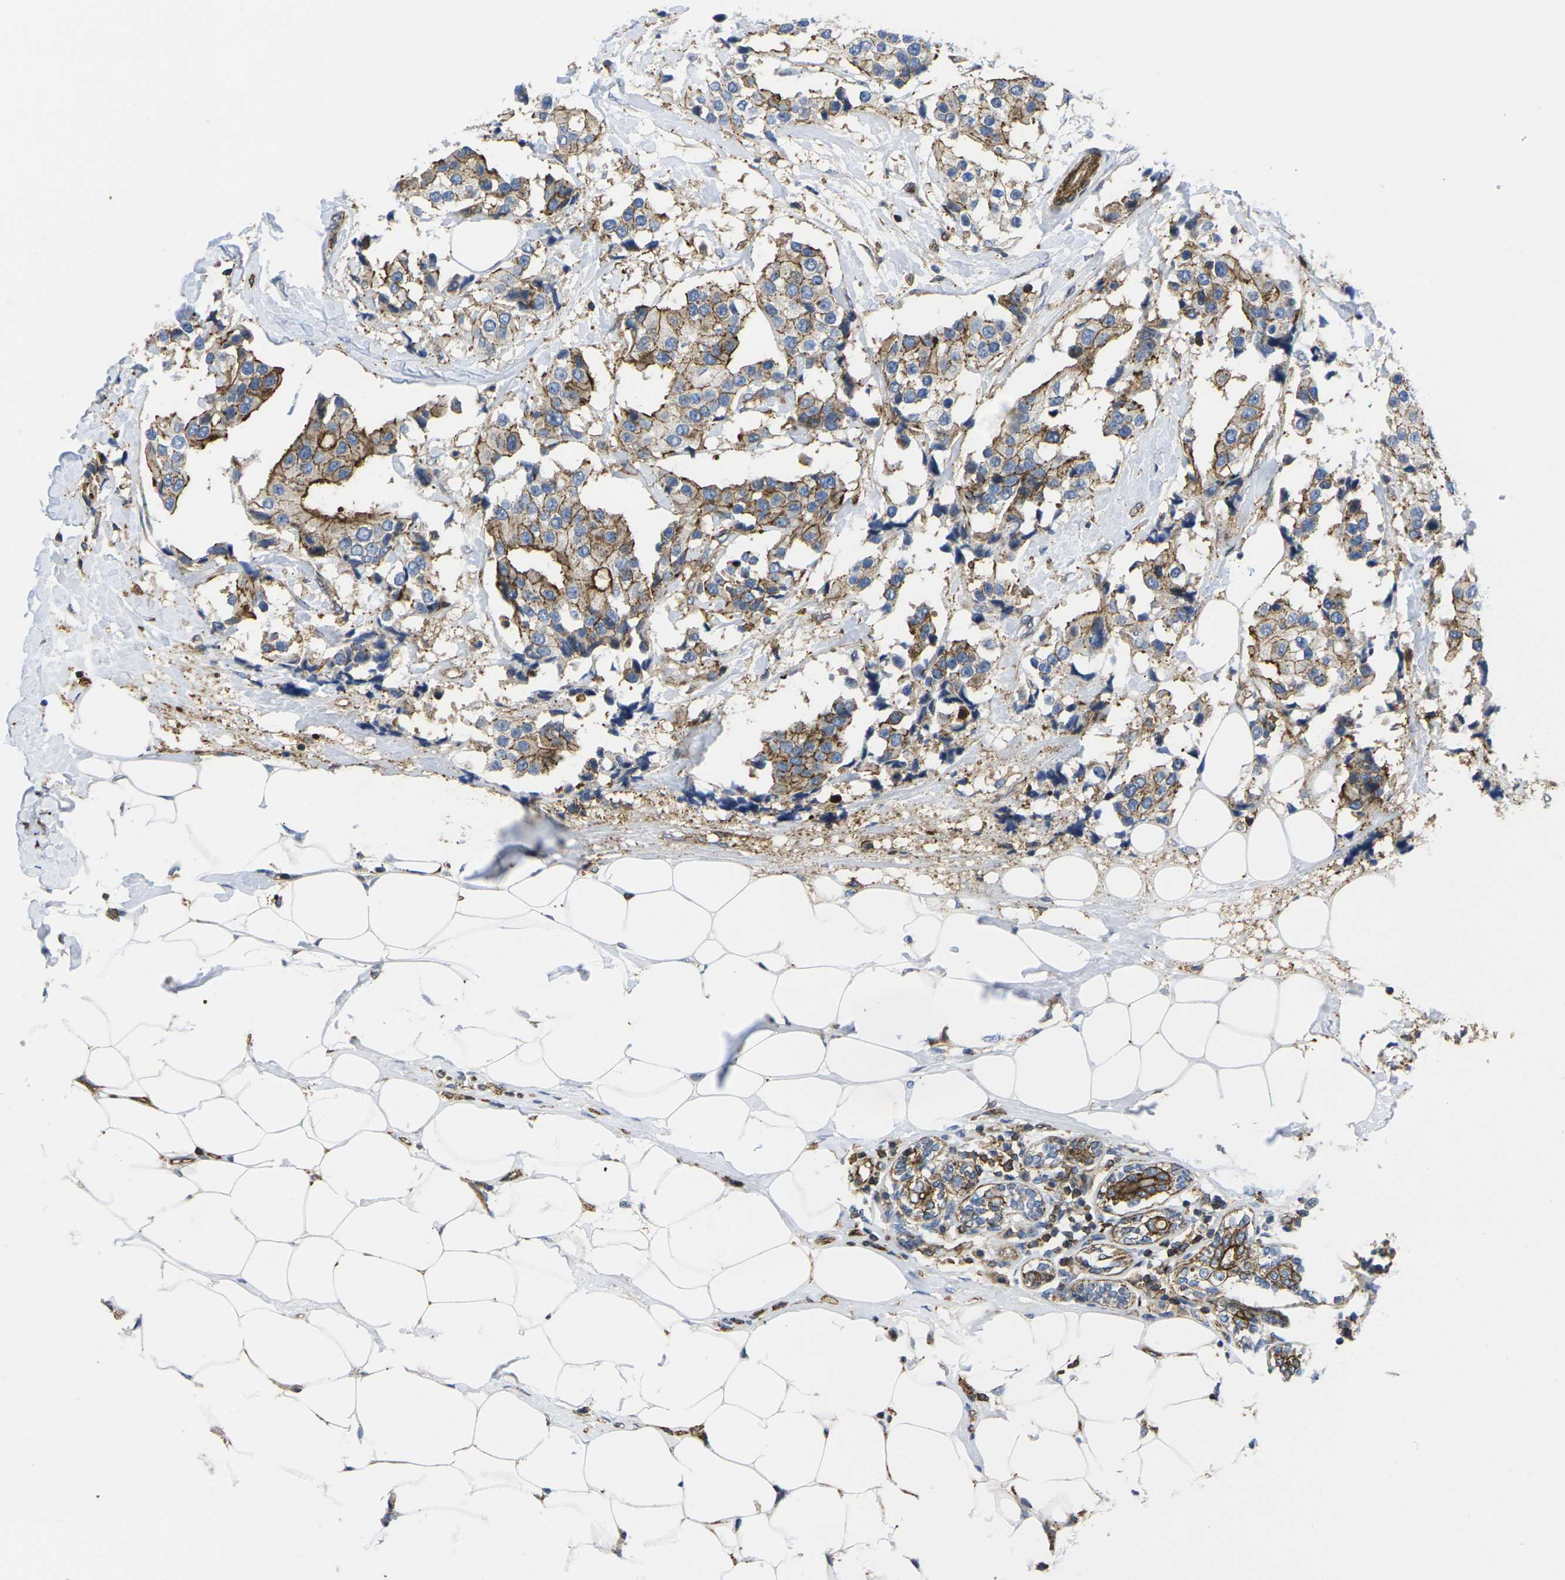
{"staining": {"intensity": "moderate", "quantity": ">75%", "location": "cytoplasmic/membranous"}, "tissue": "breast cancer", "cell_type": "Tumor cells", "image_type": "cancer", "snomed": [{"axis": "morphology", "description": "Normal tissue, NOS"}, {"axis": "morphology", "description": "Duct carcinoma"}, {"axis": "topography", "description": "Breast"}], "caption": "High-power microscopy captured an immunohistochemistry (IHC) photomicrograph of breast cancer, revealing moderate cytoplasmic/membranous staining in approximately >75% of tumor cells. Using DAB (3,3'-diaminobenzidine) (brown) and hematoxylin (blue) stains, captured at high magnification using brightfield microscopy.", "gene": "IQGAP1", "patient": {"sex": "female", "age": 39}}